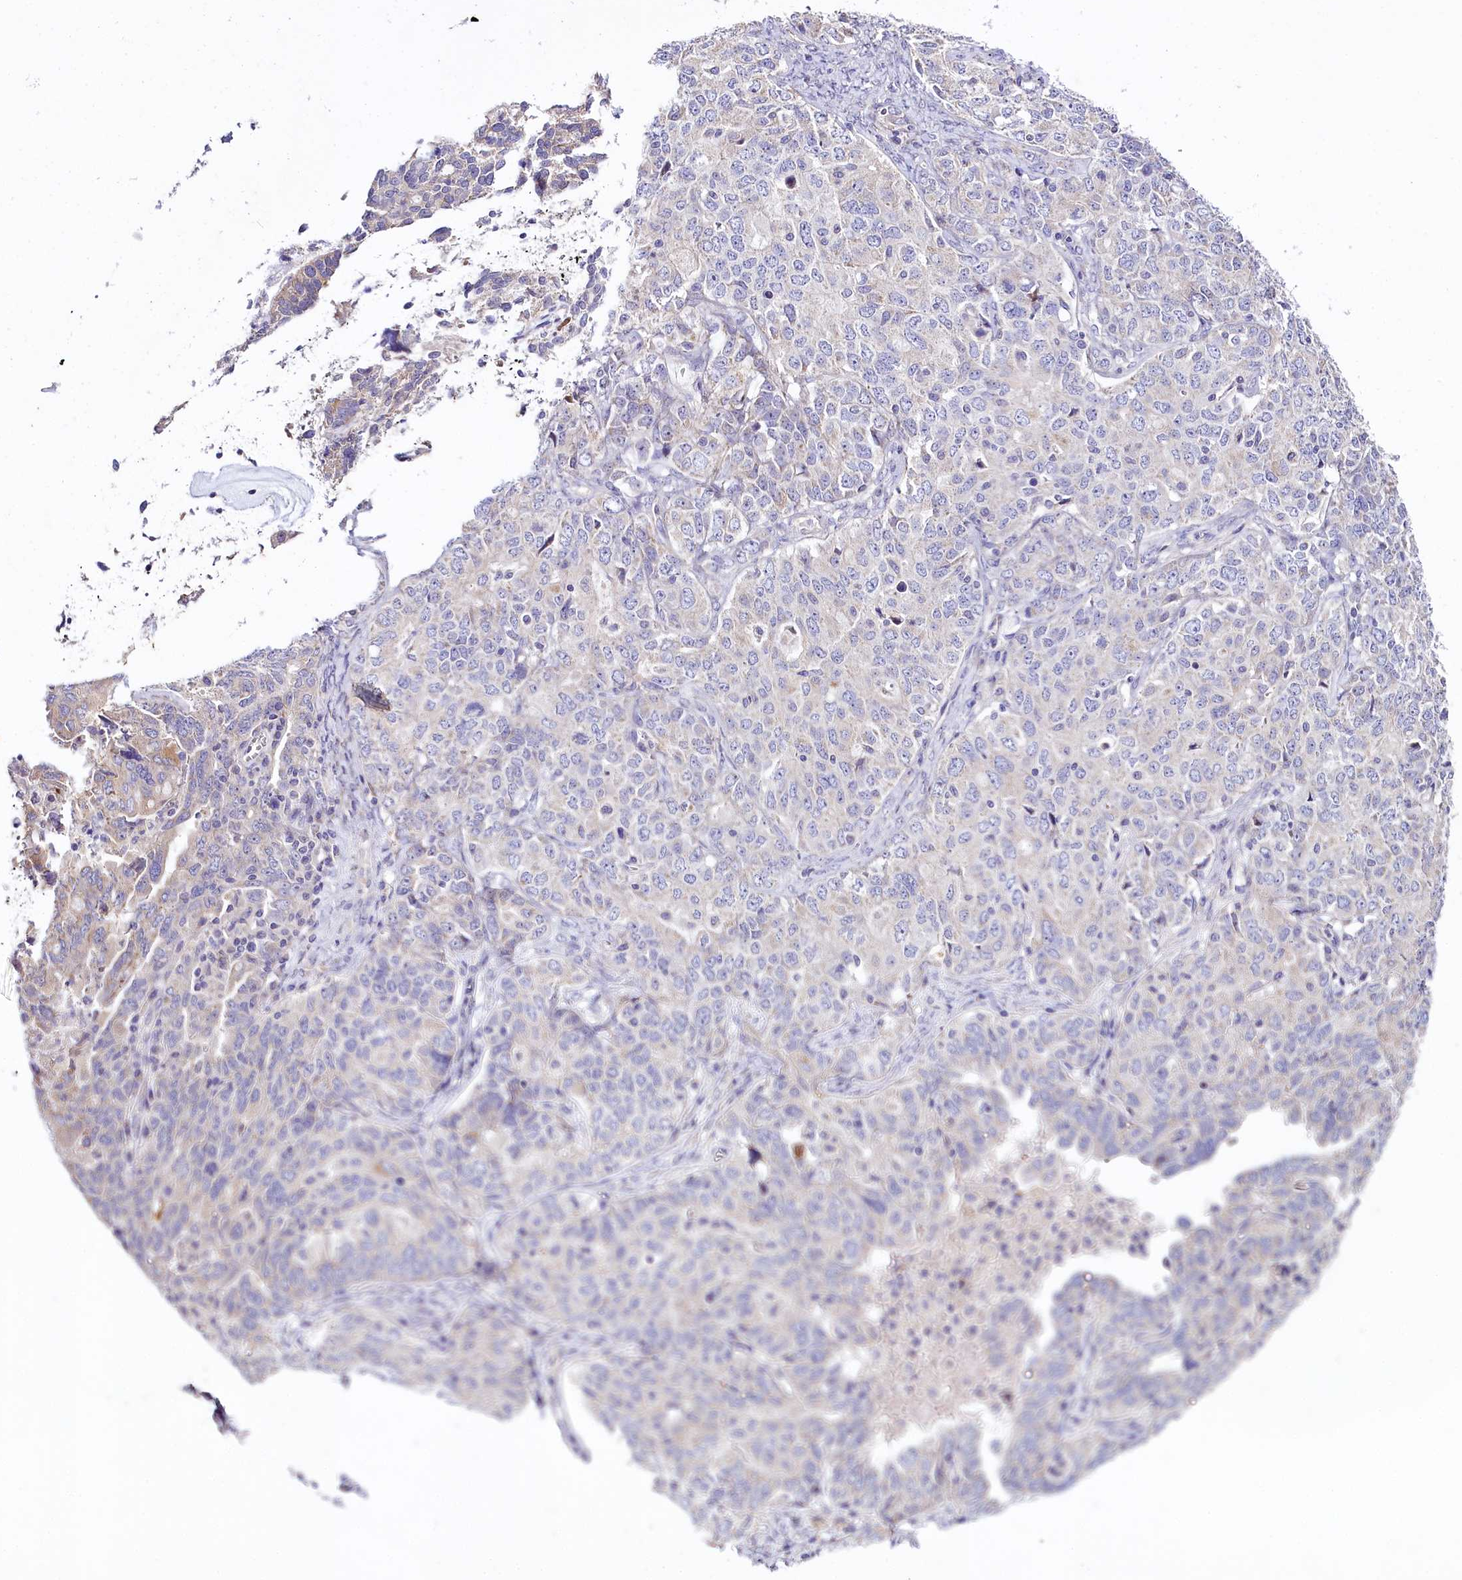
{"staining": {"intensity": "negative", "quantity": "none", "location": "none"}, "tissue": "ovarian cancer", "cell_type": "Tumor cells", "image_type": "cancer", "snomed": [{"axis": "morphology", "description": "Carcinoma, endometroid"}, {"axis": "topography", "description": "Ovary"}], "caption": "There is no significant positivity in tumor cells of ovarian endometroid carcinoma.", "gene": "CEP295", "patient": {"sex": "female", "age": 62}}